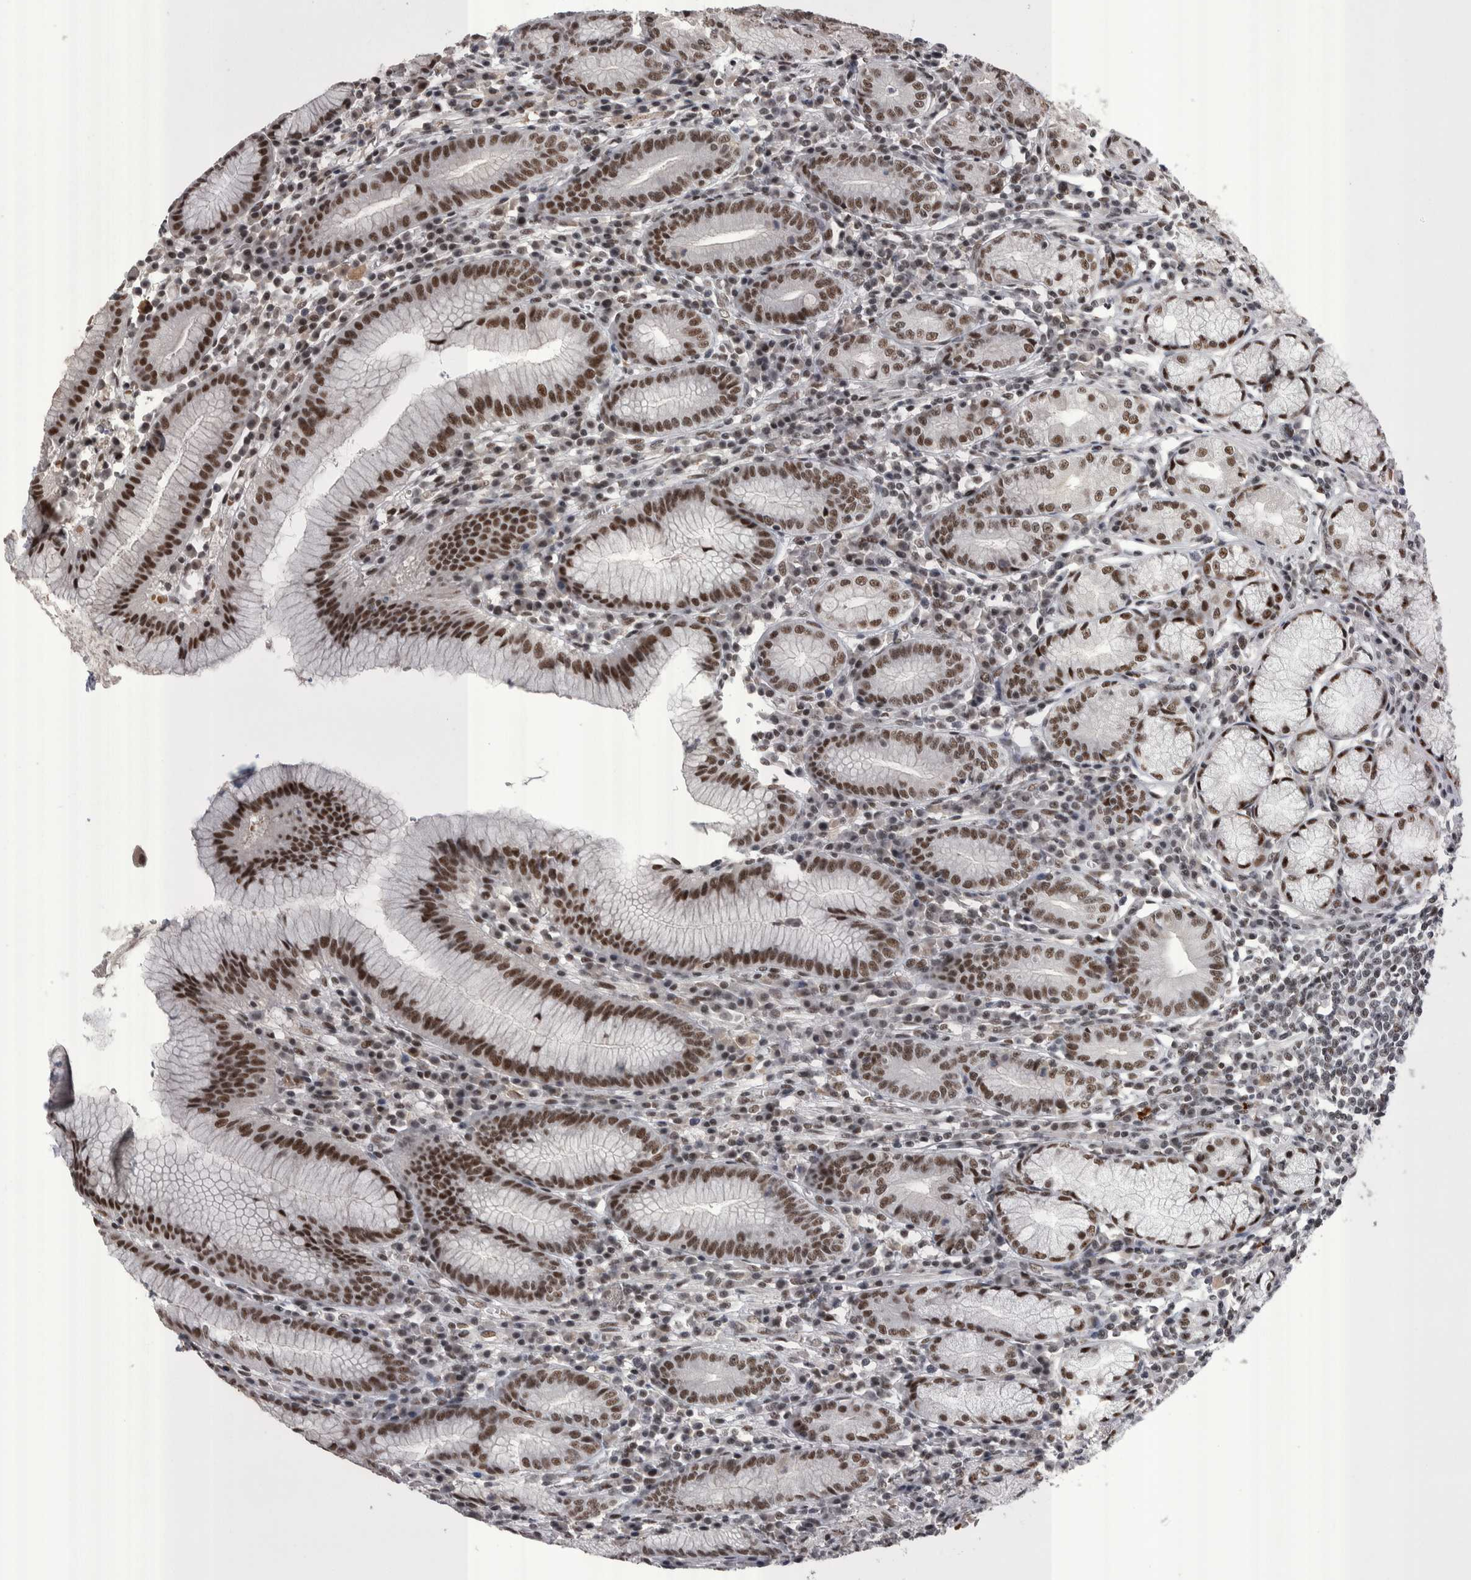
{"staining": {"intensity": "strong", "quantity": "25%-75%", "location": "nuclear"}, "tissue": "stomach", "cell_type": "Glandular cells", "image_type": "normal", "snomed": [{"axis": "morphology", "description": "Normal tissue, NOS"}, {"axis": "topography", "description": "Stomach"}], "caption": "Immunohistochemistry (IHC) of normal human stomach exhibits high levels of strong nuclear positivity in about 25%-75% of glandular cells.", "gene": "DMTF1", "patient": {"sex": "male", "age": 55}}